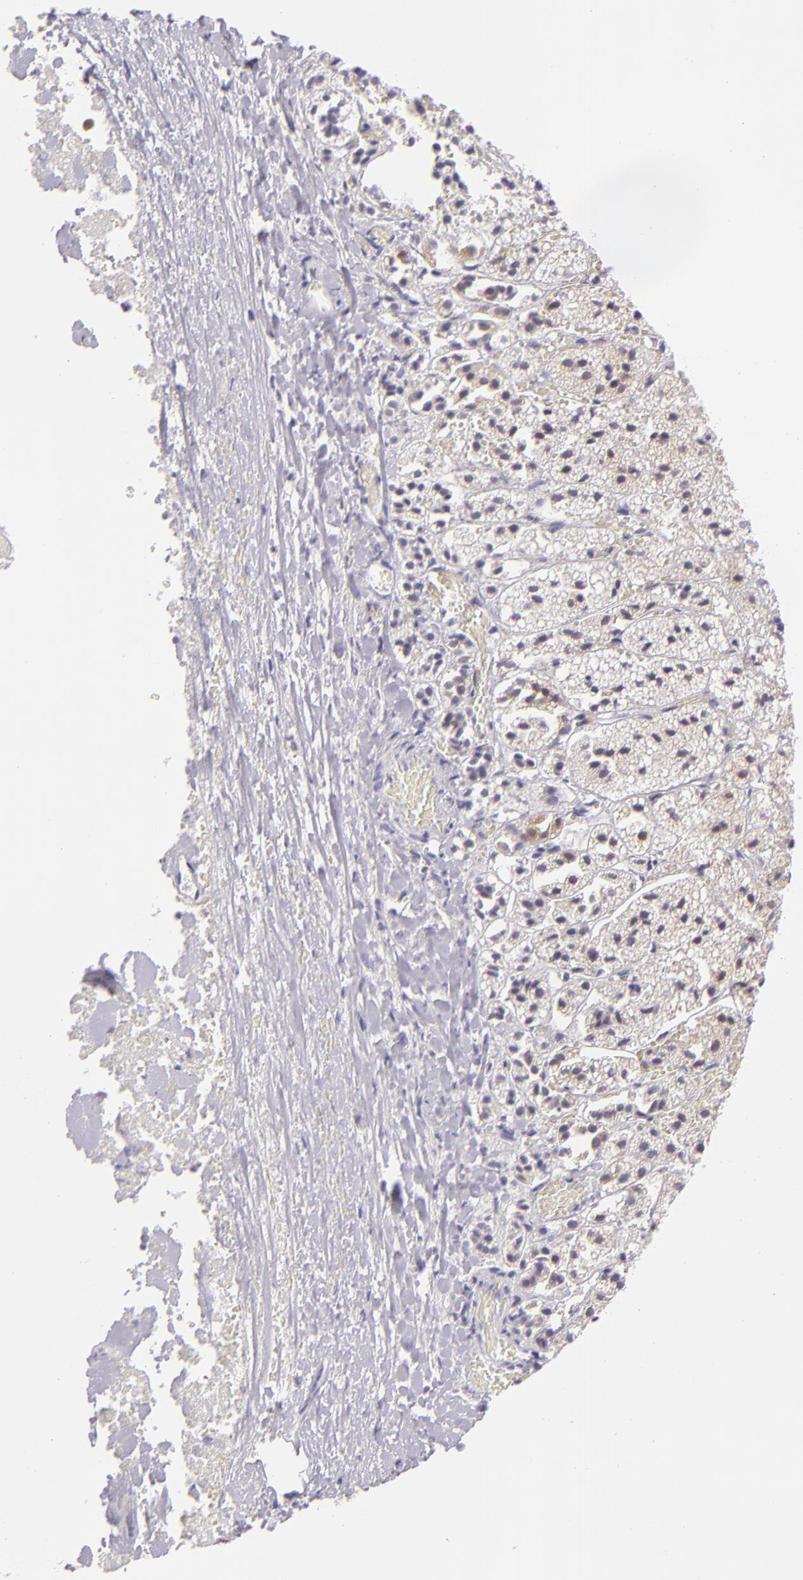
{"staining": {"intensity": "moderate", "quantity": ">75%", "location": "cytoplasmic/membranous"}, "tissue": "adrenal gland", "cell_type": "Glandular cells", "image_type": "normal", "snomed": [{"axis": "morphology", "description": "Normal tissue, NOS"}, {"axis": "topography", "description": "Adrenal gland"}], "caption": "Immunohistochemical staining of normal human adrenal gland exhibits >75% levels of moderate cytoplasmic/membranous protein positivity in approximately >75% of glandular cells.", "gene": "HSPH1", "patient": {"sex": "female", "age": 44}}